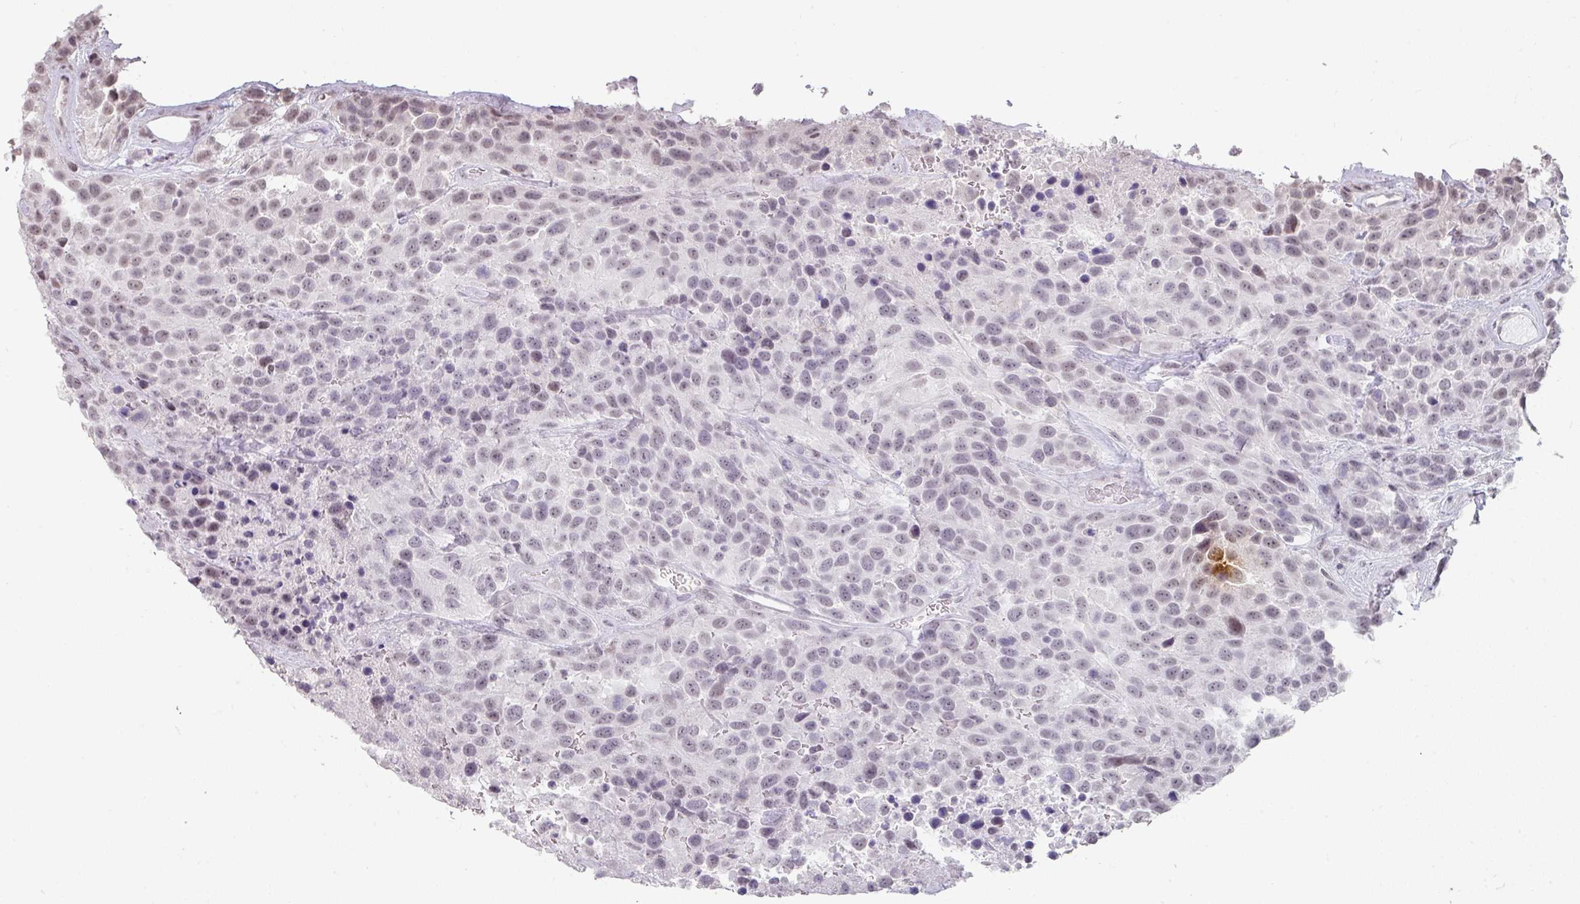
{"staining": {"intensity": "negative", "quantity": "none", "location": "none"}, "tissue": "urothelial cancer", "cell_type": "Tumor cells", "image_type": "cancer", "snomed": [{"axis": "morphology", "description": "Urothelial carcinoma, High grade"}, {"axis": "topography", "description": "Urinary bladder"}], "caption": "Immunohistochemical staining of human high-grade urothelial carcinoma displays no significant expression in tumor cells. (IHC, brightfield microscopy, high magnification).", "gene": "SPRR1A", "patient": {"sex": "female", "age": 70}}